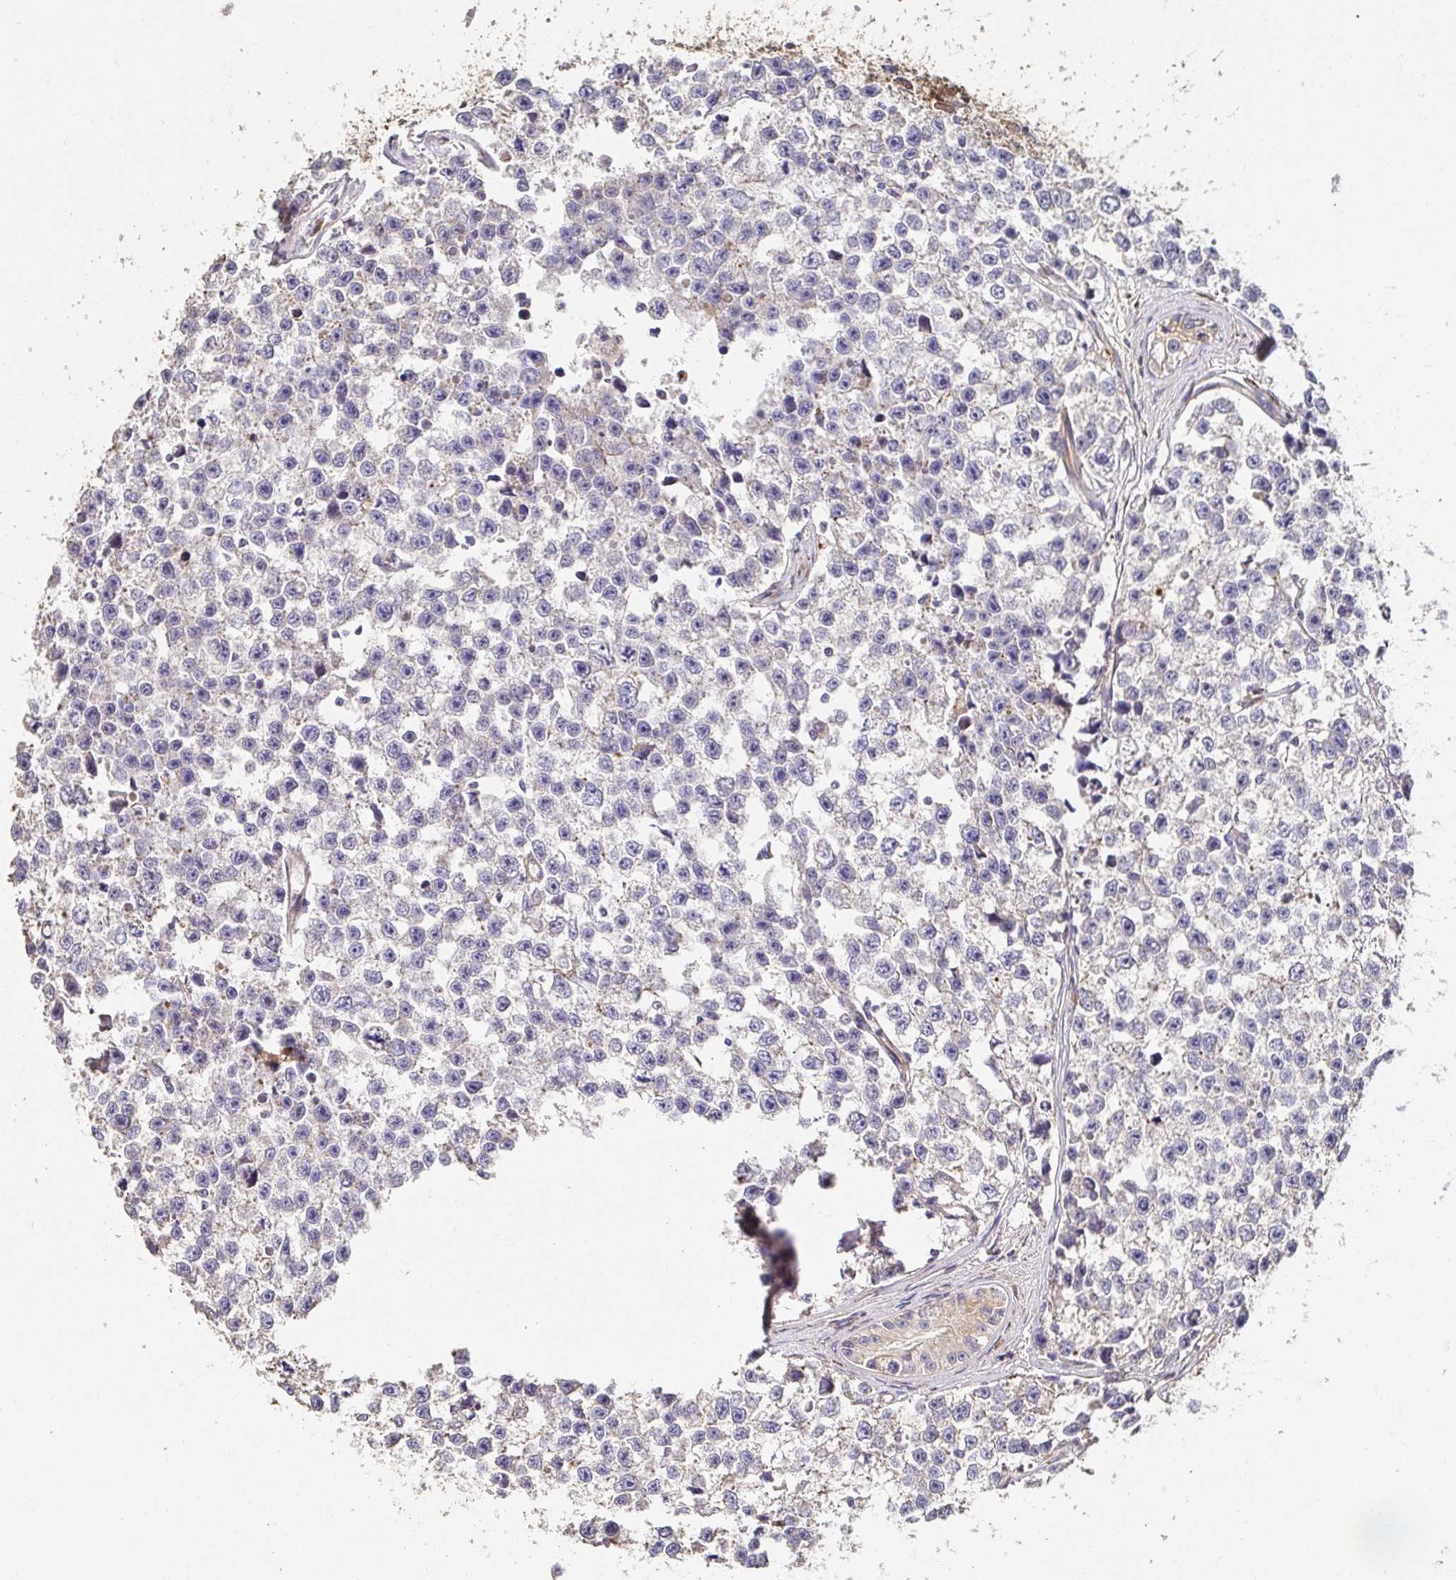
{"staining": {"intensity": "negative", "quantity": "none", "location": "none"}, "tissue": "testis cancer", "cell_type": "Tumor cells", "image_type": "cancer", "snomed": [{"axis": "morphology", "description": "Seminoma, NOS"}, {"axis": "topography", "description": "Testis"}], "caption": "This is a micrograph of immunohistochemistry (IHC) staining of testis cancer, which shows no staining in tumor cells.", "gene": "APBB1", "patient": {"sex": "male", "age": 26}}